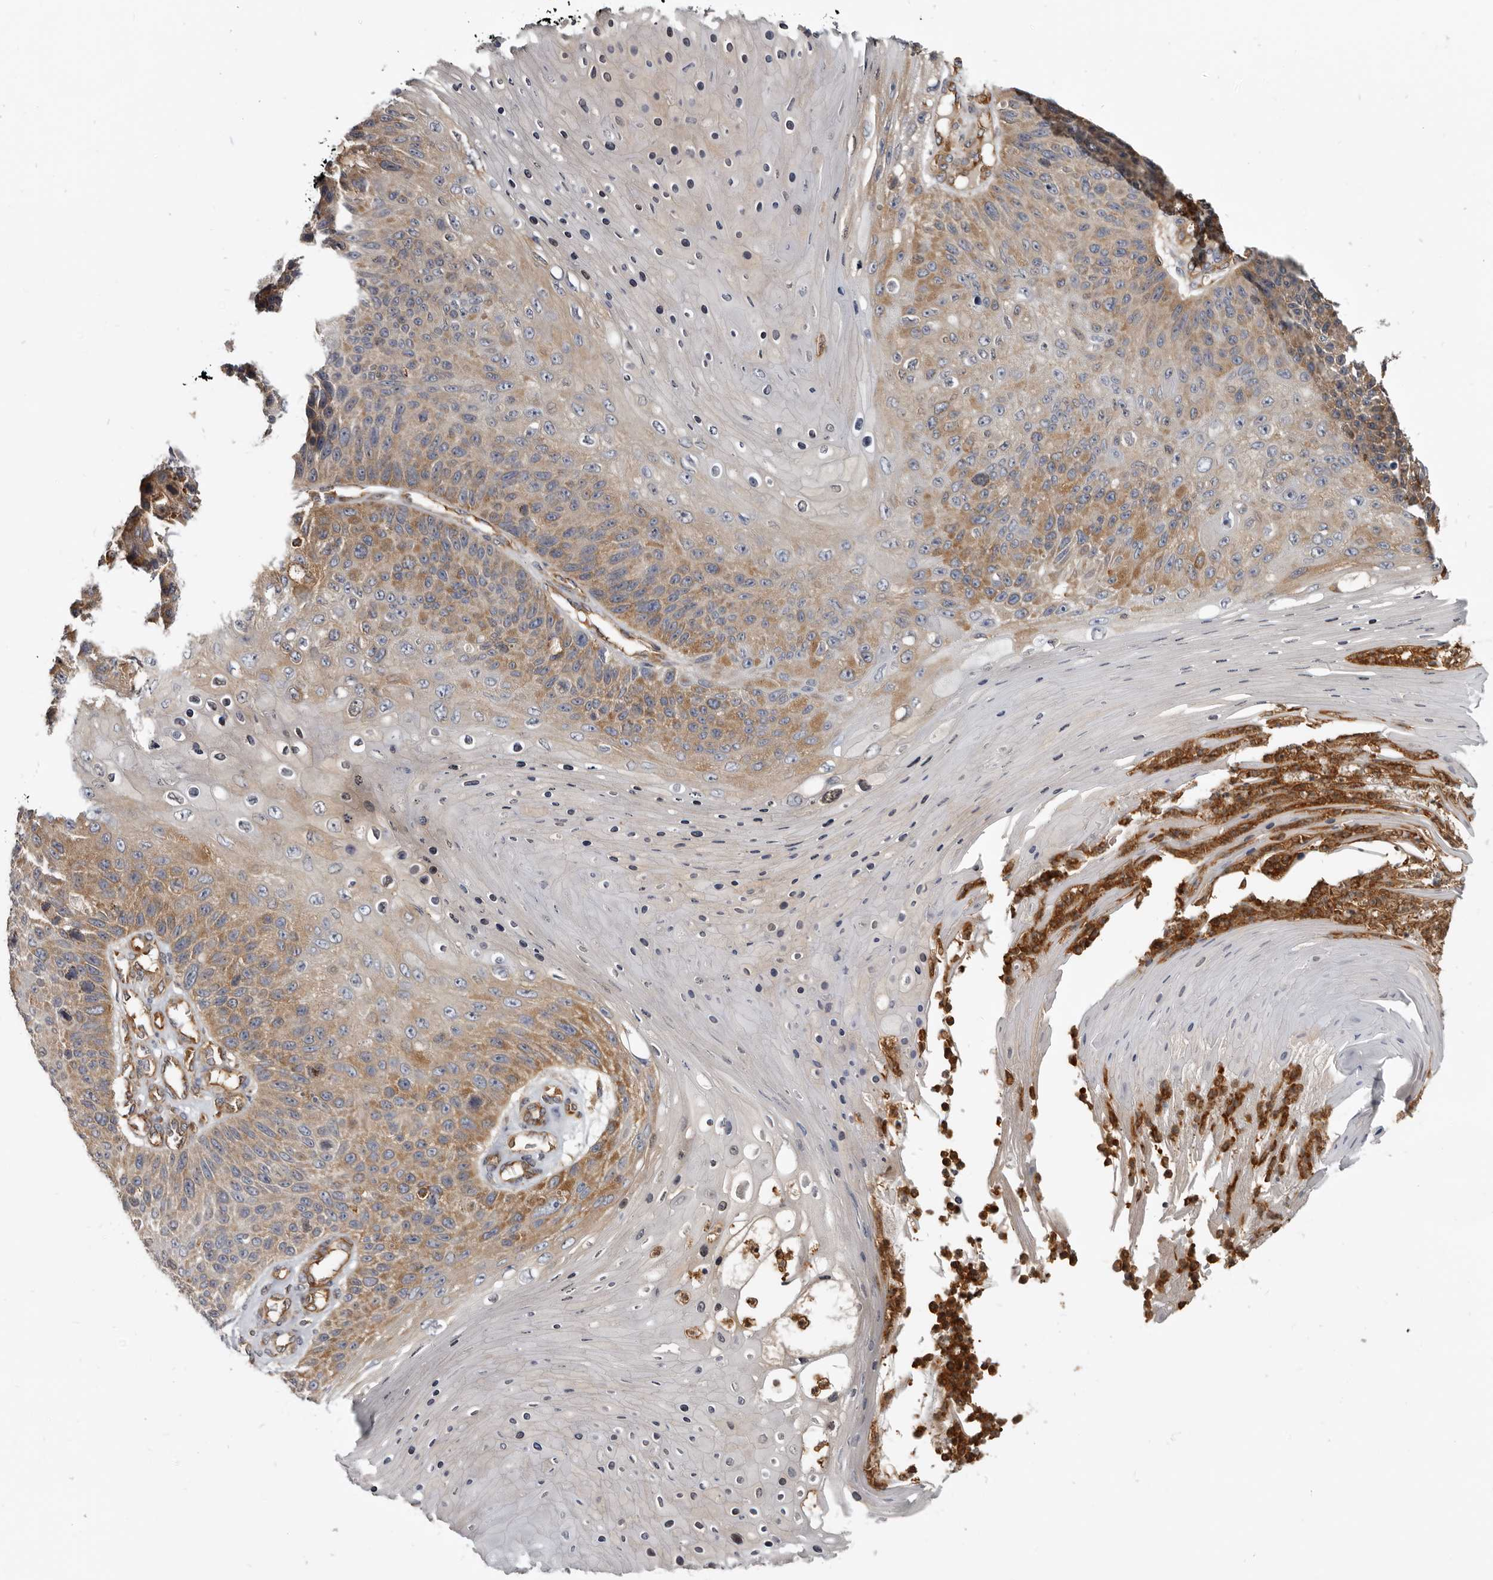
{"staining": {"intensity": "moderate", "quantity": ">75%", "location": "cytoplasmic/membranous"}, "tissue": "skin cancer", "cell_type": "Tumor cells", "image_type": "cancer", "snomed": [{"axis": "morphology", "description": "Squamous cell carcinoma, NOS"}, {"axis": "topography", "description": "Skin"}], "caption": "Tumor cells show medium levels of moderate cytoplasmic/membranous staining in approximately >75% of cells in squamous cell carcinoma (skin). The protein of interest is stained brown, and the nuclei are stained in blue (DAB (3,3'-diaminobenzidine) IHC with brightfield microscopy, high magnification).", "gene": "CBL", "patient": {"sex": "female", "age": 88}}